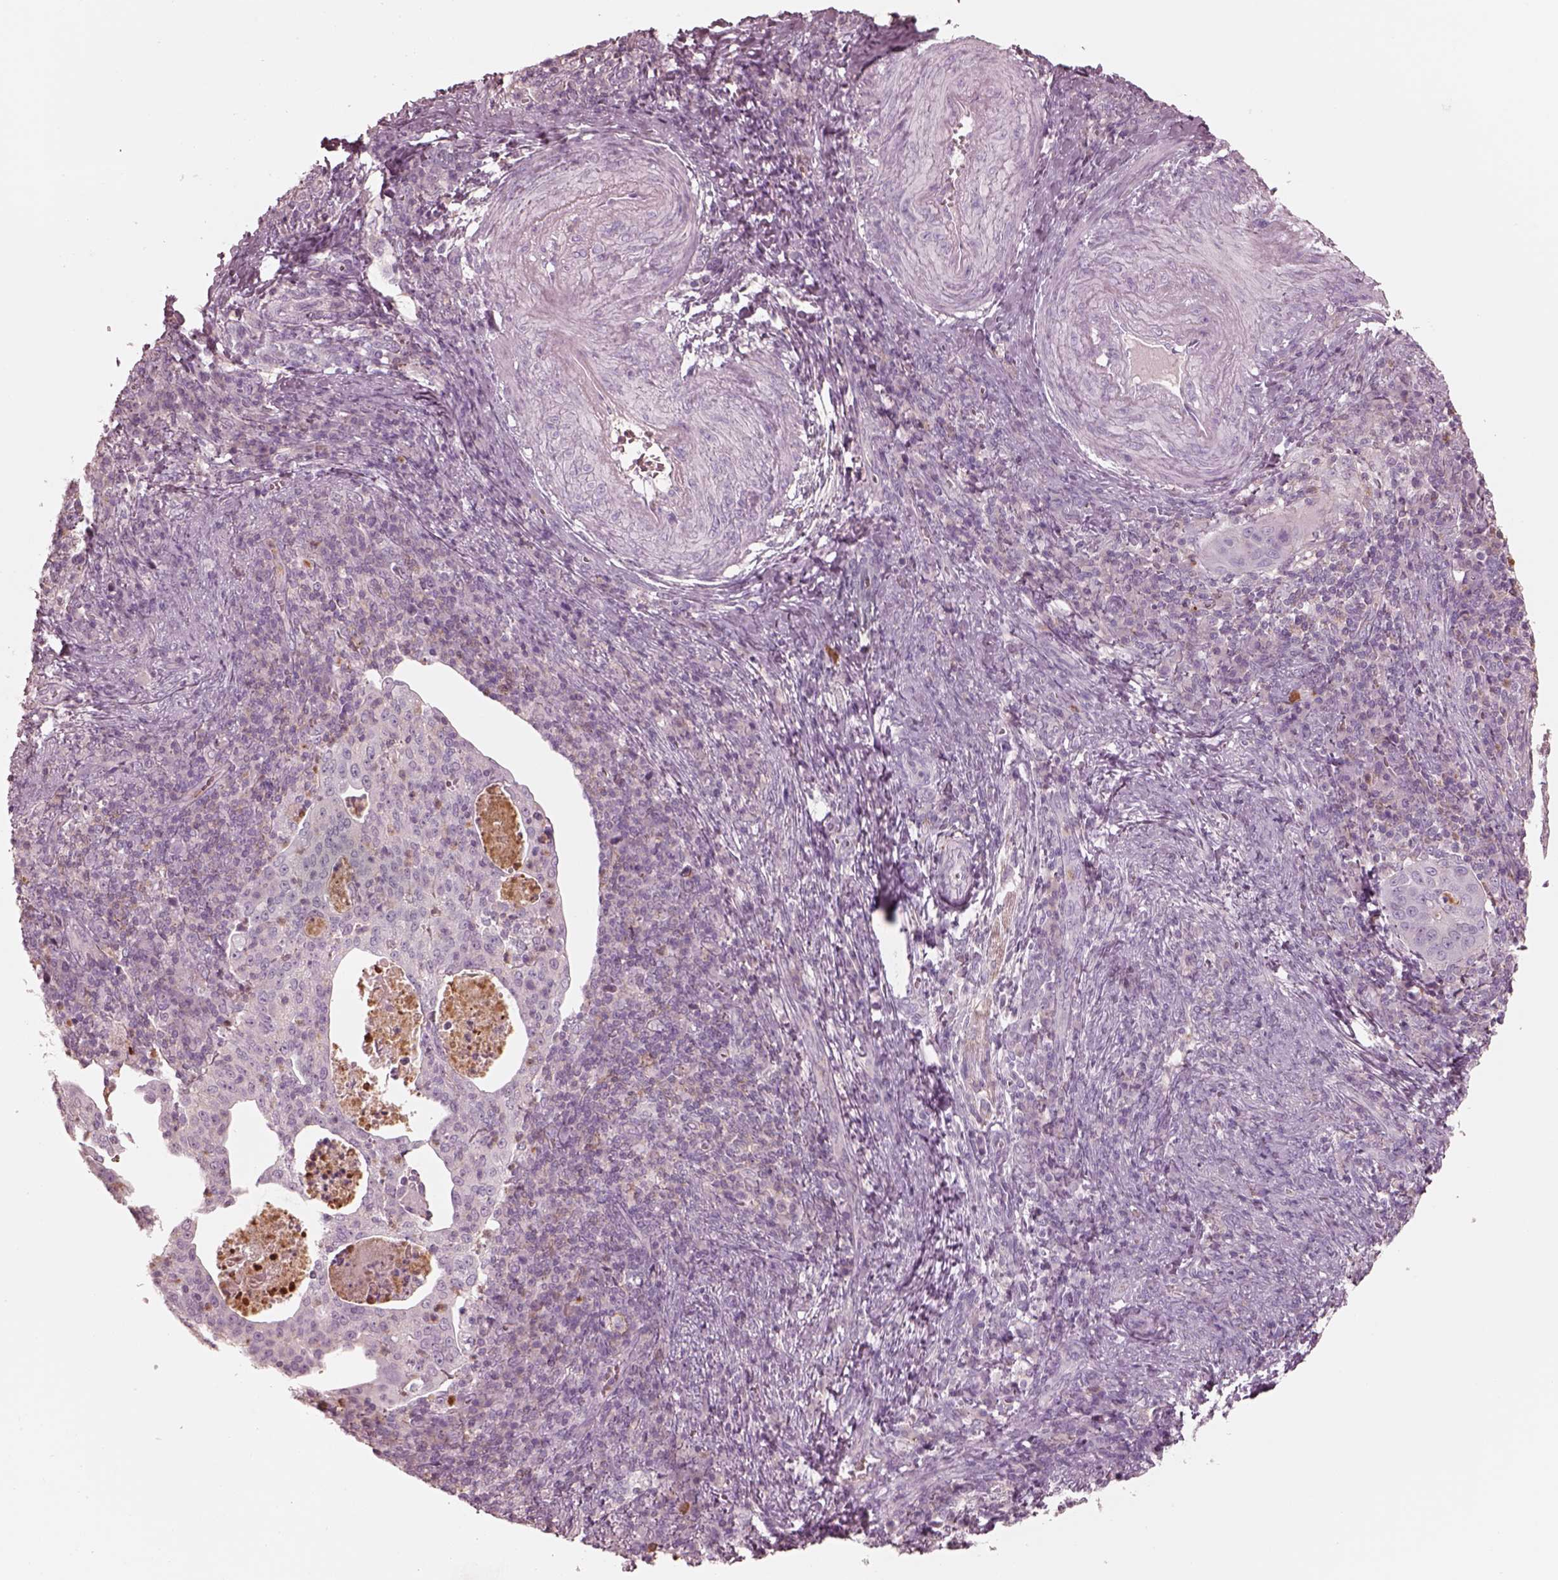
{"staining": {"intensity": "negative", "quantity": "none", "location": "none"}, "tissue": "cervical cancer", "cell_type": "Tumor cells", "image_type": "cancer", "snomed": [{"axis": "morphology", "description": "Squamous cell carcinoma, NOS"}, {"axis": "topography", "description": "Cervix"}], "caption": "Cervical cancer was stained to show a protein in brown. There is no significant positivity in tumor cells. Brightfield microscopy of immunohistochemistry (IHC) stained with DAB (brown) and hematoxylin (blue), captured at high magnification.", "gene": "GPRIN1", "patient": {"sex": "female", "age": 39}}